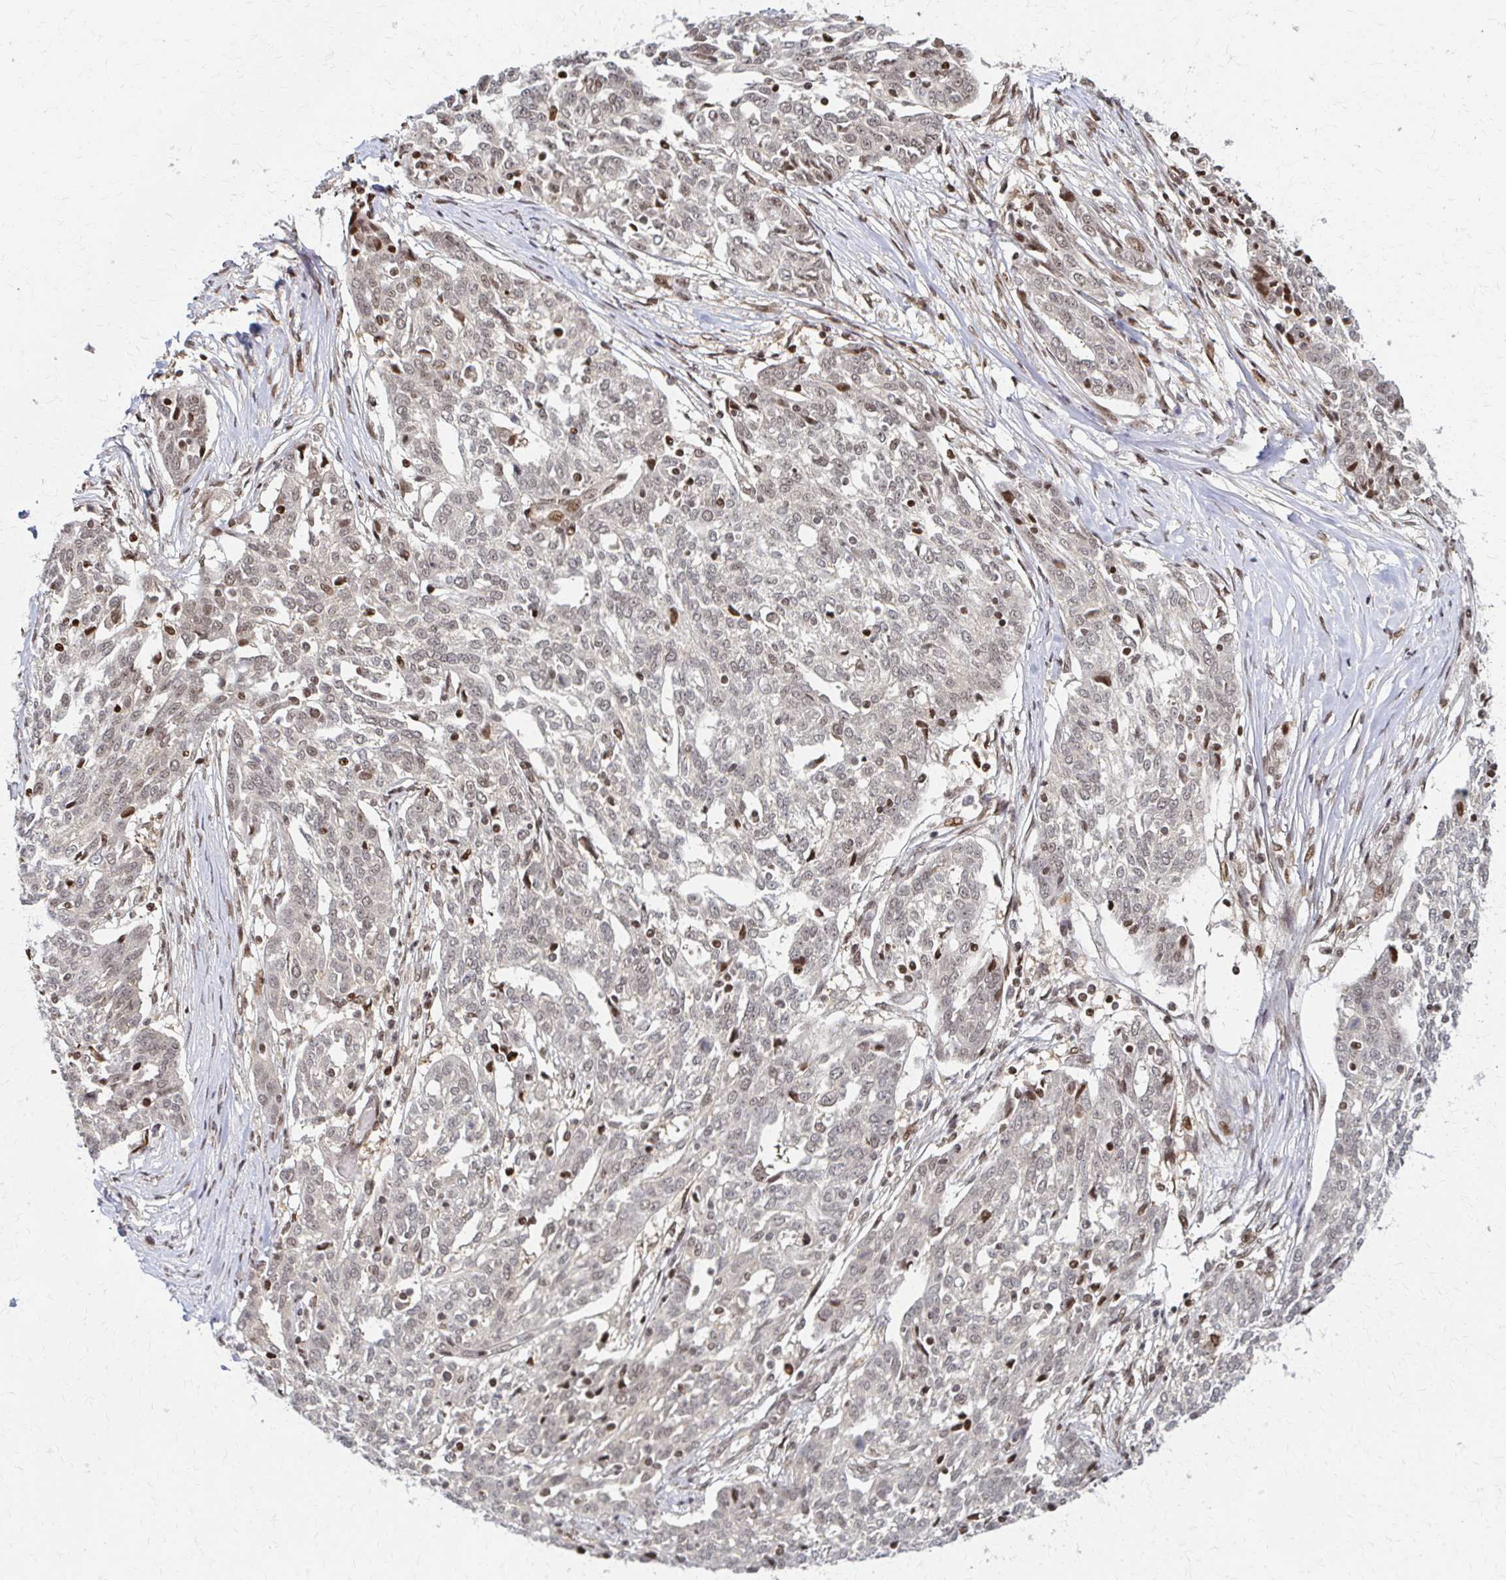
{"staining": {"intensity": "negative", "quantity": "none", "location": "none"}, "tissue": "ovarian cancer", "cell_type": "Tumor cells", "image_type": "cancer", "snomed": [{"axis": "morphology", "description": "Cystadenocarcinoma, serous, NOS"}, {"axis": "topography", "description": "Ovary"}], "caption": "Human ovarian cancer stained for a protein using immunohistochemistry exhibits no staining in tumor cells.", "gene": "PSMD7", "patient": {"sex": "female", "age": 67}}